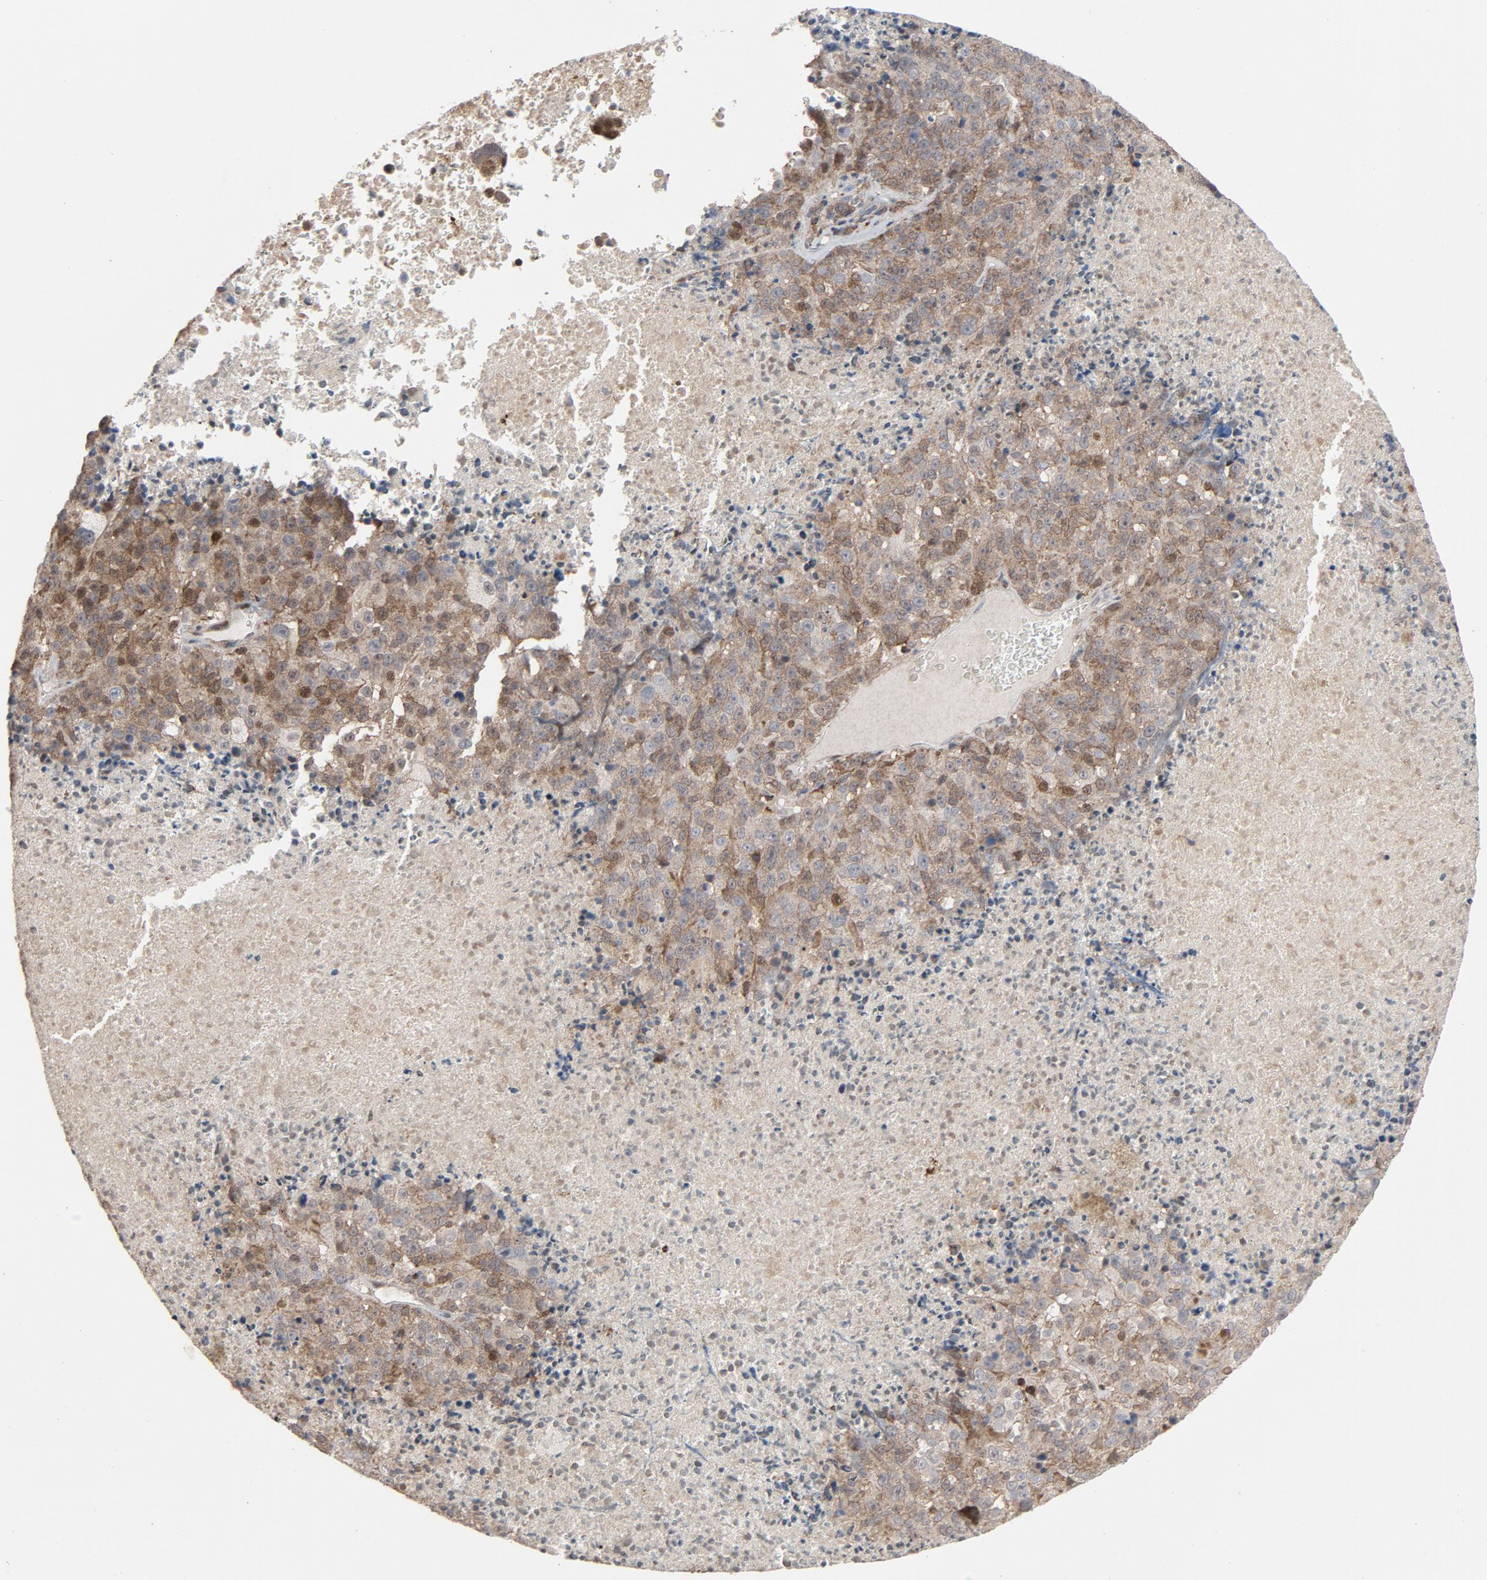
{"staining": {"intensity": "moderate", "quantity": ">75%", "location": "cytoplasmic/membranous,nuclear"}, "tissue": "melanoma", "cell_type": "Tumor cells", "image_type": "cancer", "snomed": [{"axis": "morphology", "description": "Malignant melanoma, Metastatic site"}, {"axis": "topography", "description": "Cerebral cortex"}], "caption": "Melanoma stained with a brown dye demonstrates moderate cytoplasmic/membranous and nuclear positive positivity in approximately >75% of tumor cells.", "gene": "CDK6", "patient": {"sex": "female", "age": 52}}